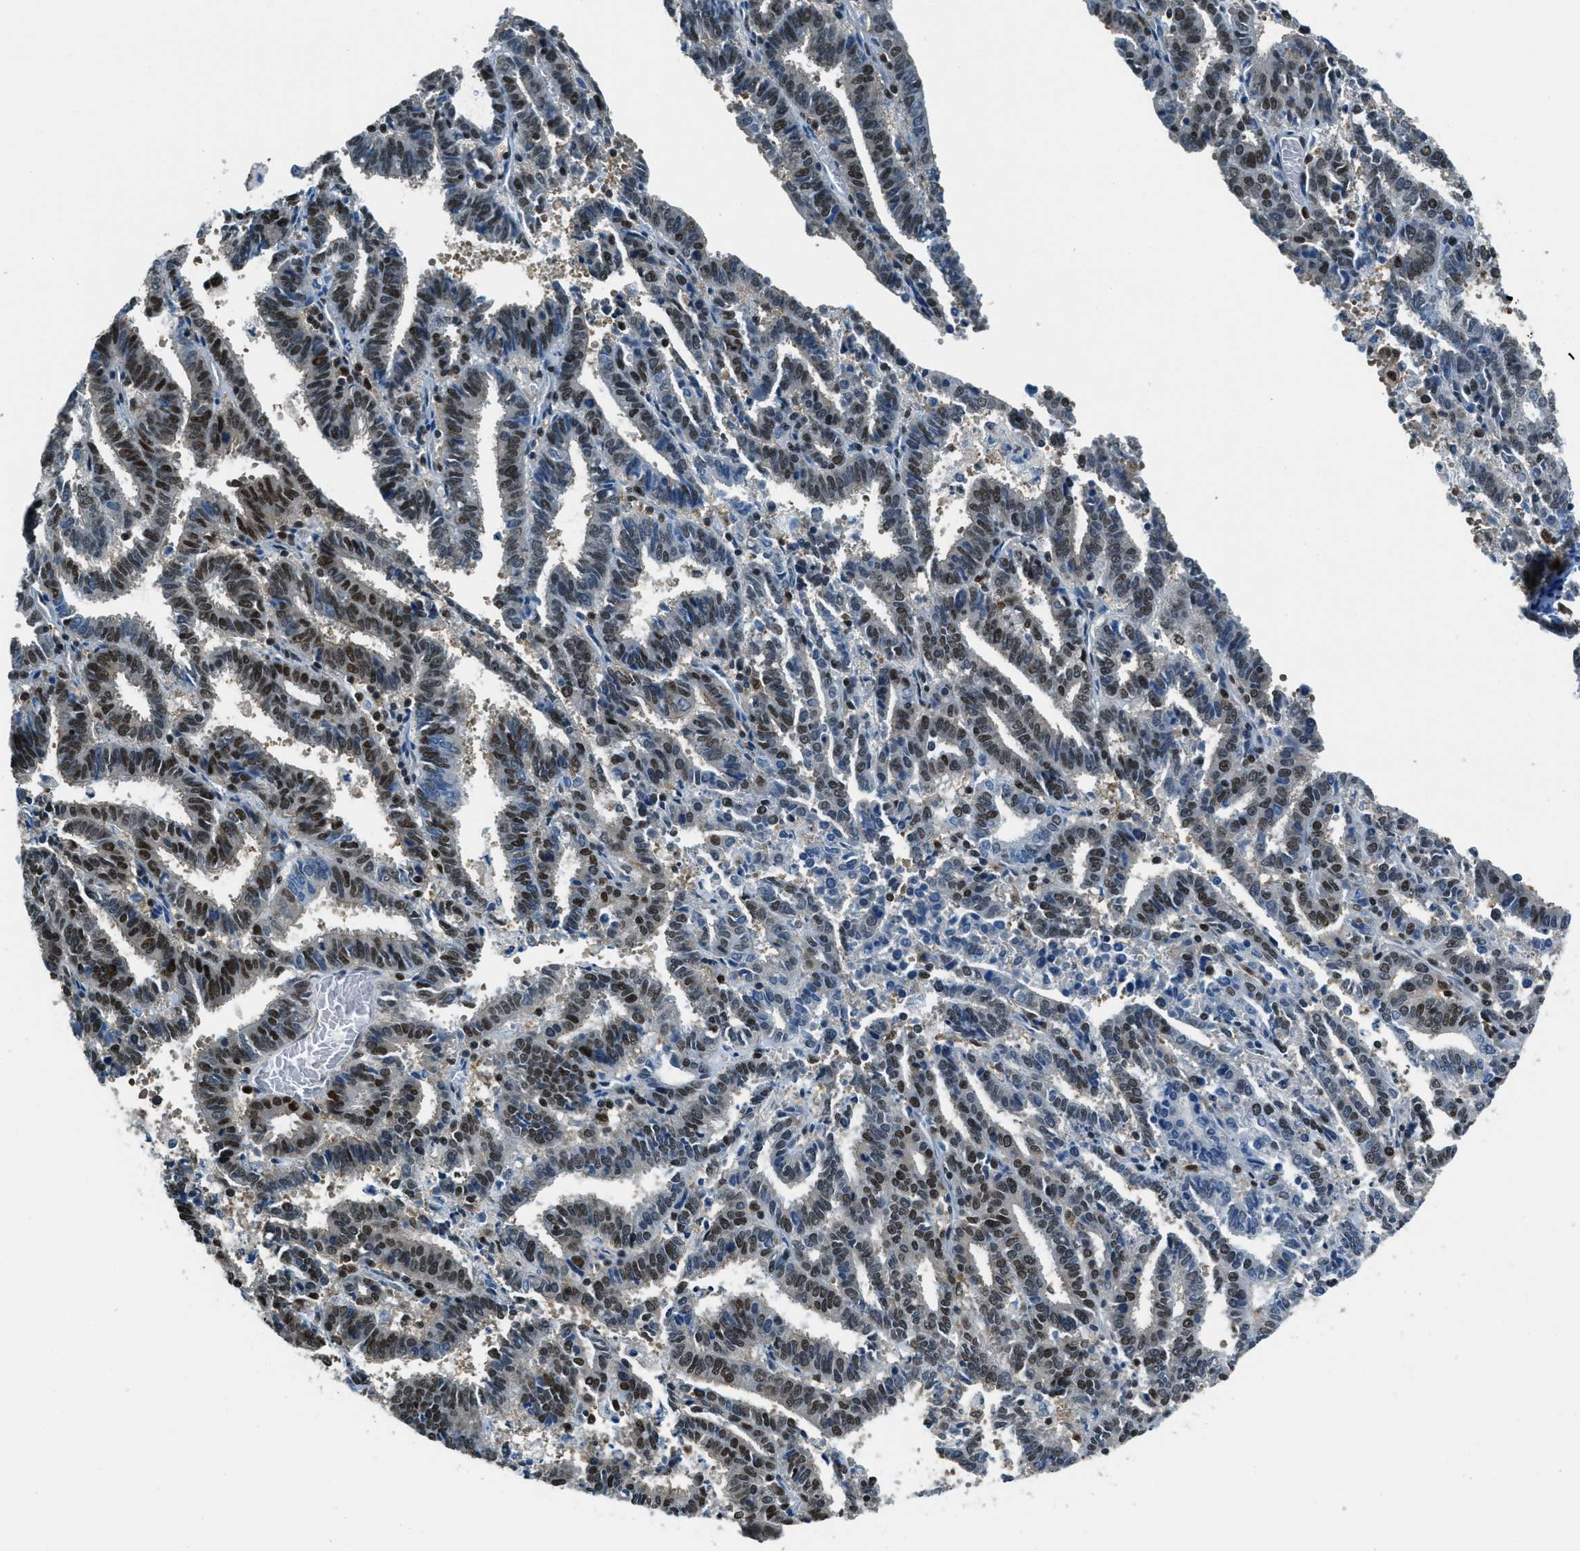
{"staining": {"intensity": "strong", "quantity": ">75%", "location": "nuclear"}, "tissue": "endometrial cancer", "cell_type": "Tumor cells", "image_type": "cancer", "snomed": [{"axis": "morphology", "description": "Adenocarcinoma, NOS"}, {"axis": "topography", "description": "Uterus"}], "caption": "IHC of human endometrial cancer (adenocarcinoma) displays high levels of strong nuclear staining in about >75% of tumor cells.", "gene": "OGFR", "patient": {"sex": "female", "age": 83}}